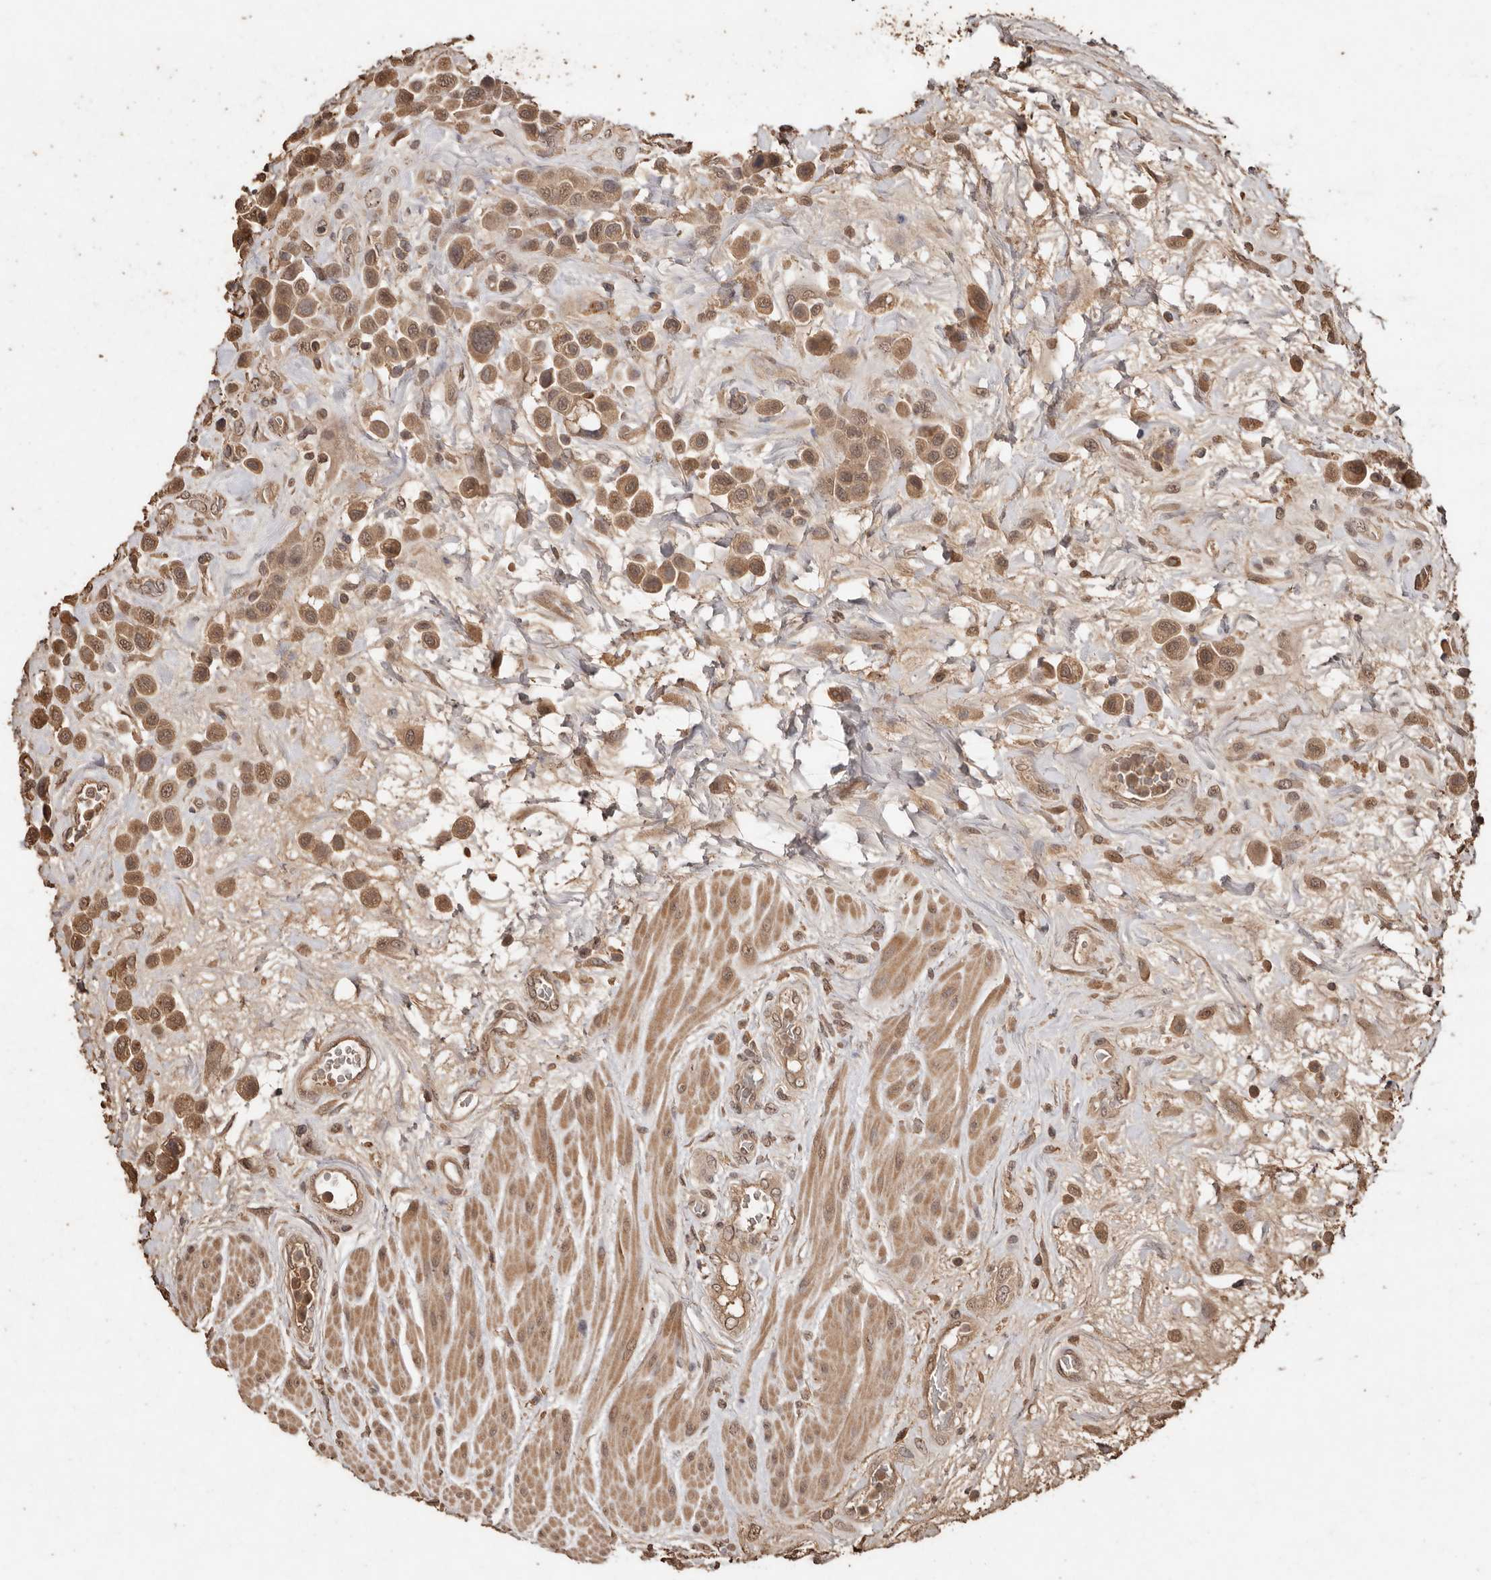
{"staining": {"intensity": "moderate", "quantity": ">75%", "location": "cytoplasmic/membranous,nuclear"}, "tissue": "urothelial cancer", "cell_type": "Tumor cells", "image_type": "cancer", "snomed": [{"axis": "morphology", "description": "Urothelial carcinoma, High grade"}, {"axis": "topography", "description": "Urinary bladder"}], "caption": "Protein staining demonstrates moderate cytoplasmic/membranous and nuclear expression in about >75% of tumor cells in urothelial cancer. (IHC, brightfield microscopy, high magnification).", "gene": "PKDCC", "patient": {"sex": "male", "age": 50}}